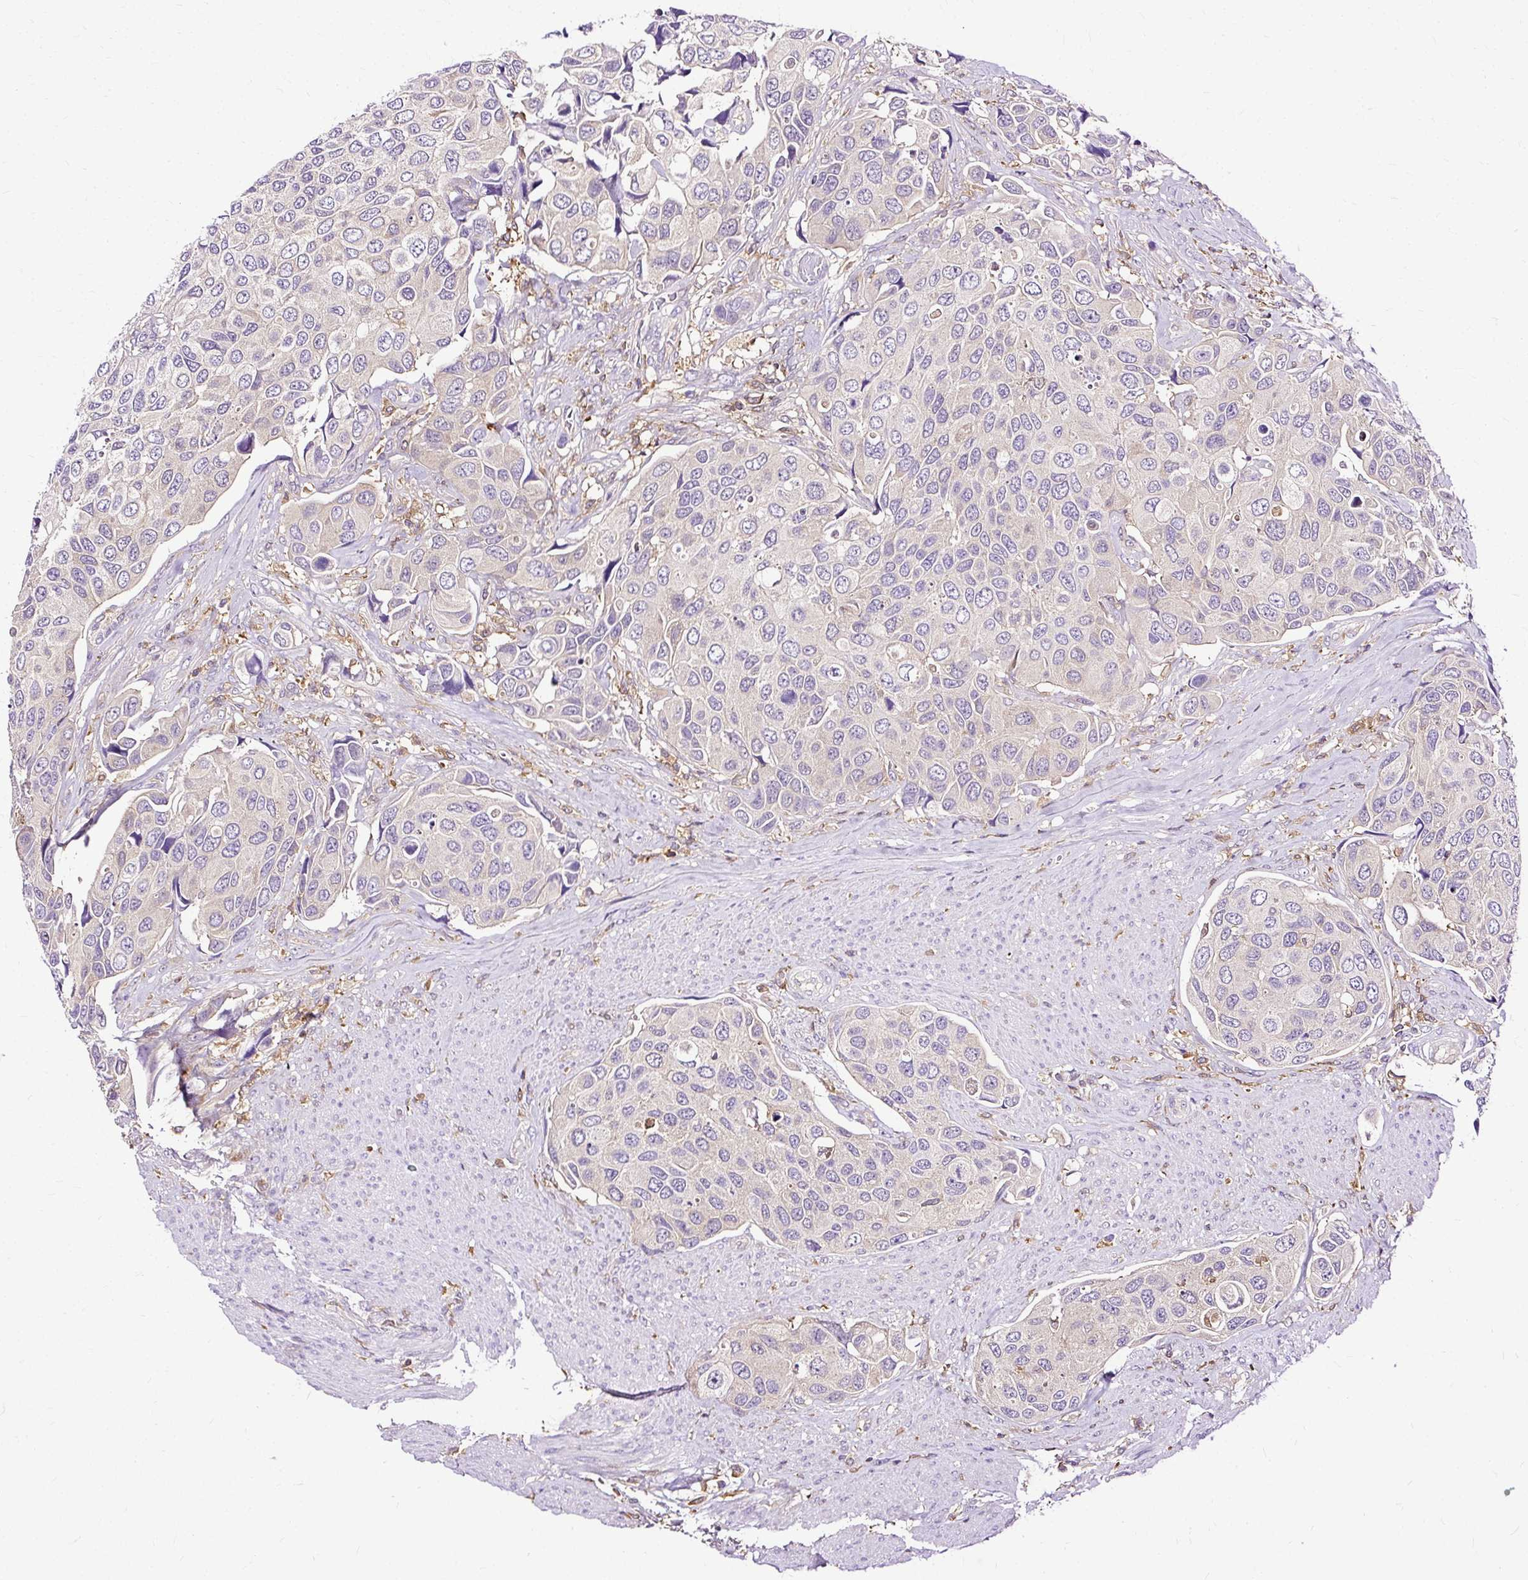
{"staining": {"intensity": "negative", "quantity": "none", "location": "none"}, "tissue": "urothelial cancer", "cell_type": "Tumor cells", "image_type": "cancer", "snomed": [{"axis": "morphology", "description": "Urothelial carcinoma, High grade"}, {"axis": "topography", "description": "Urinary bladder"}], "caption": "DAB (3,3'-diaminobenzidine) immunohistochemical staining of urothelial cancer displays no significant positivity in tumor cells.", "gene": "TWF2", "patient": {"sex": "male", "age": 74}}